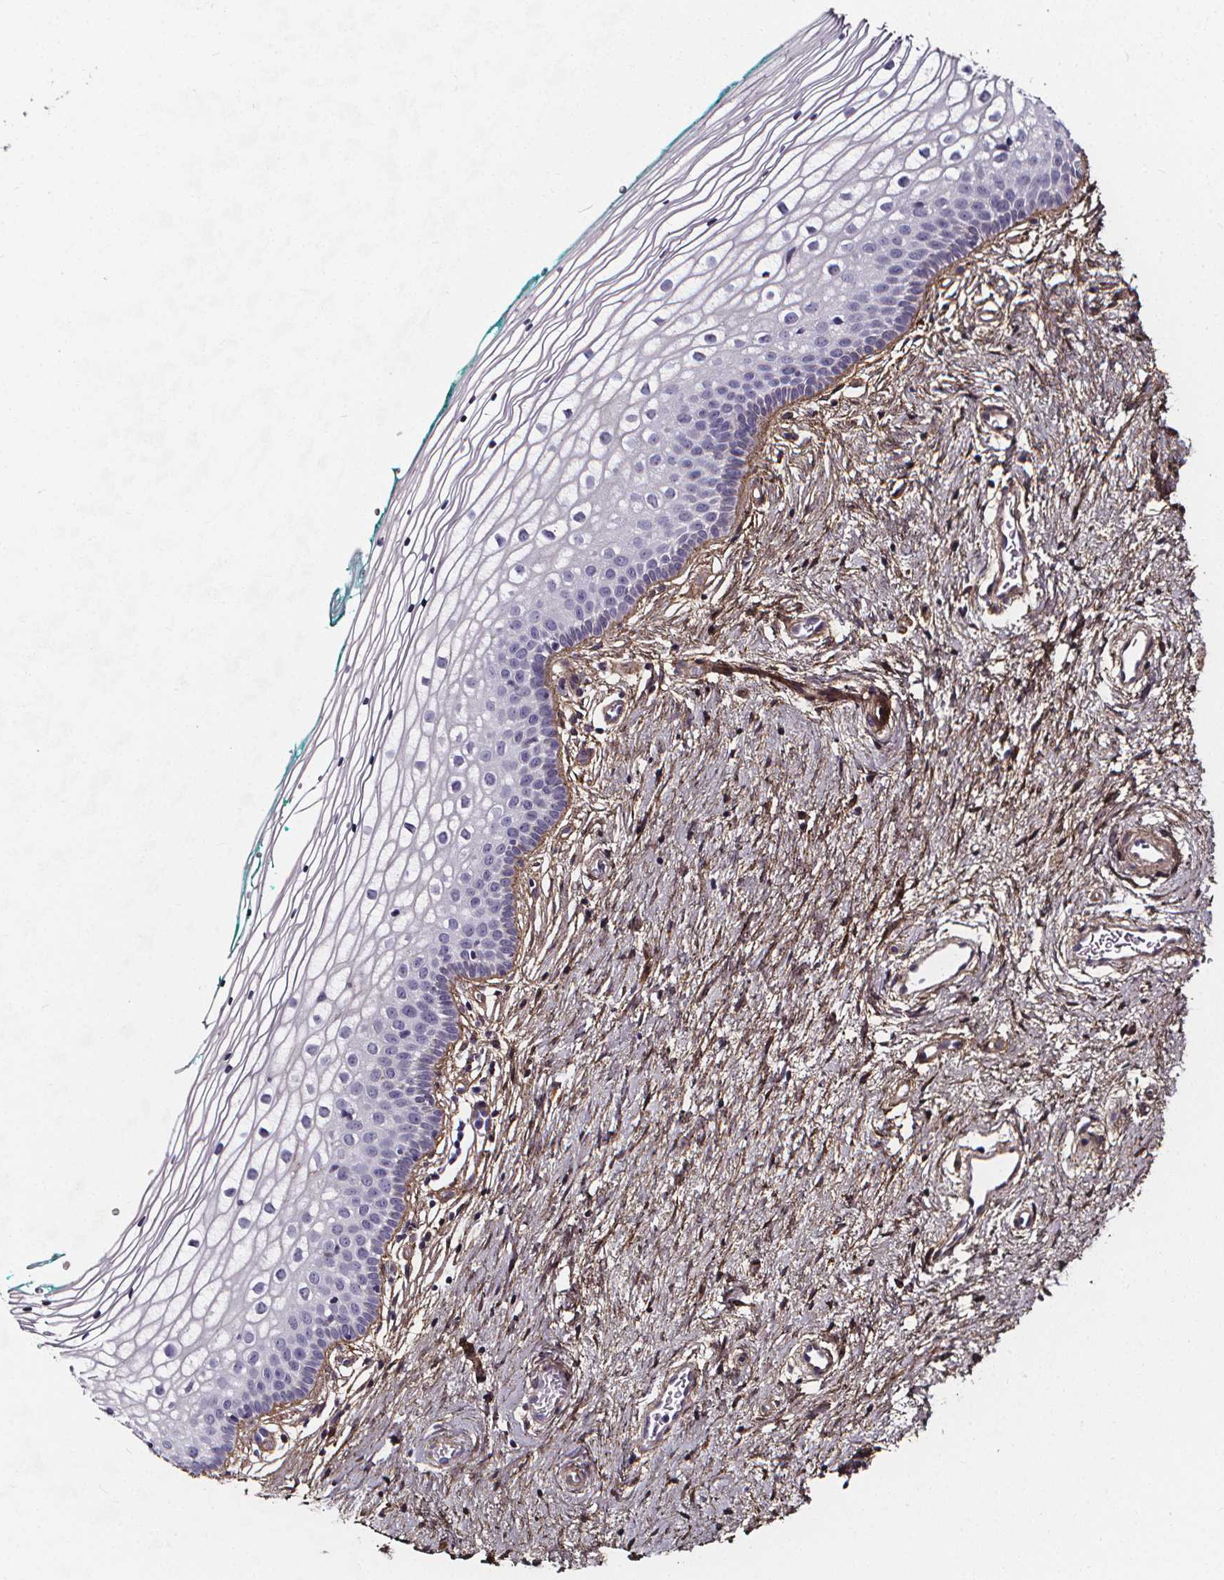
{"staining": {"intensity": "negative", "quantity": "none", "location": "none"}, "tissue": "vagina", "cell_type": "Squamous epithelial cells", "image_type": "normal", "snomed": [{"axis": "morphology", "description": "Normal tissue, NOS"}, {"axis": "topography", "description": "Vagina"}], "caption": "A high-resolution micrograph shows IHC staining of normal vagina, which displays no significant staining in squamous epithelial cells.", "gene": "AEBP1", "patient": {"sex": "female", "age": 36}}